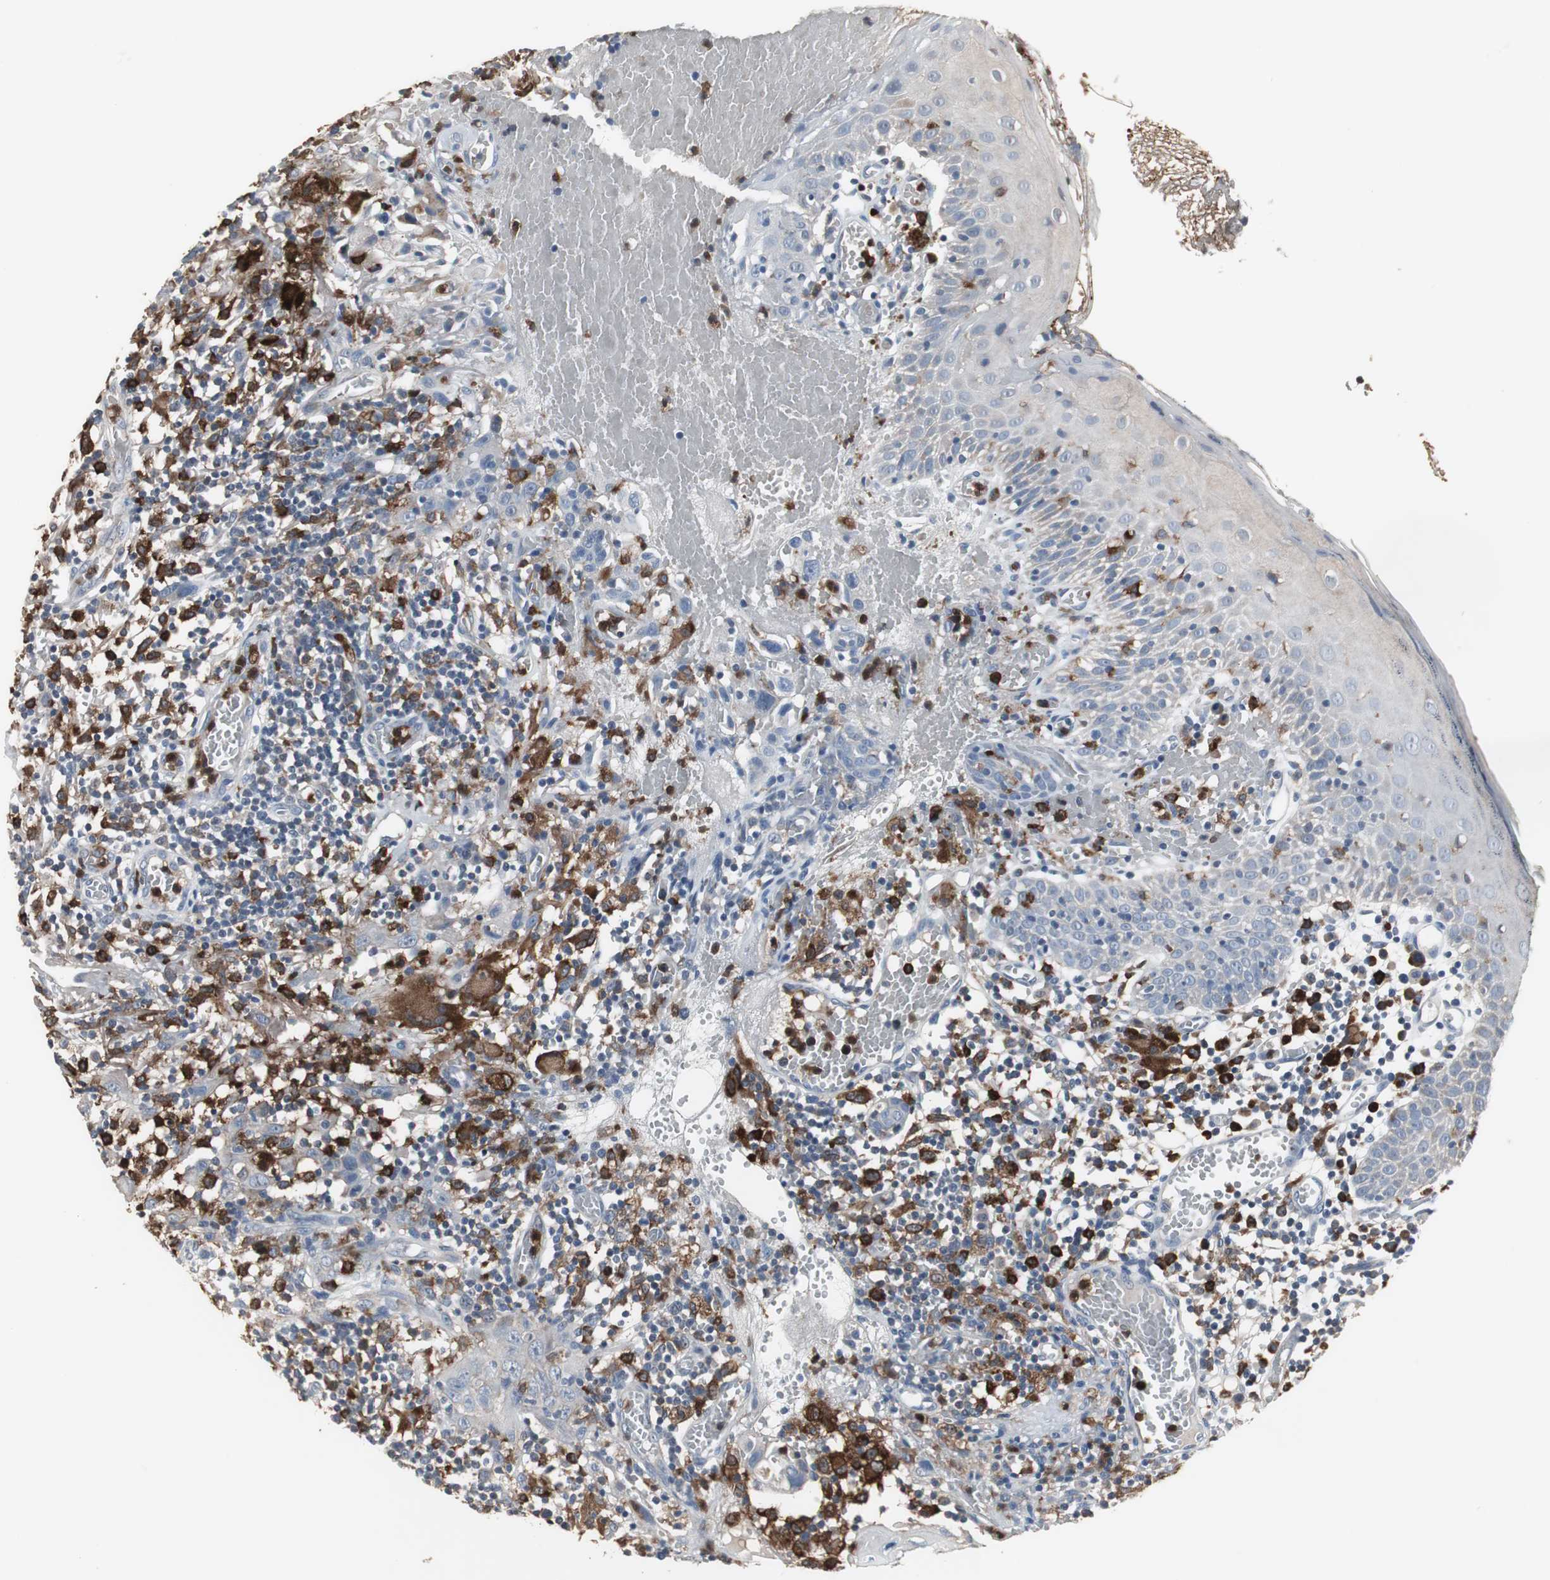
{"staining": {"intensity": "negative", "quantity": "none", "location": "none"}, "tissue": "thyroid cancer", "cell_type": "Tumor cells", "image_type": "cancer", "snomed": [{"axis": "morphology", "description": "Carcinoma, NOS"}, {"axis": "topography", "description": "Thyroid gland"}], "caption": "High magnification brightfield microscopy of thyroid cancer stained with DAB (brown) and counterstained with hematoxylin (blue): tumor cells show no significant positivity.", "gene": "NCF2", "patient": {"sex": "female", "age": 77}}